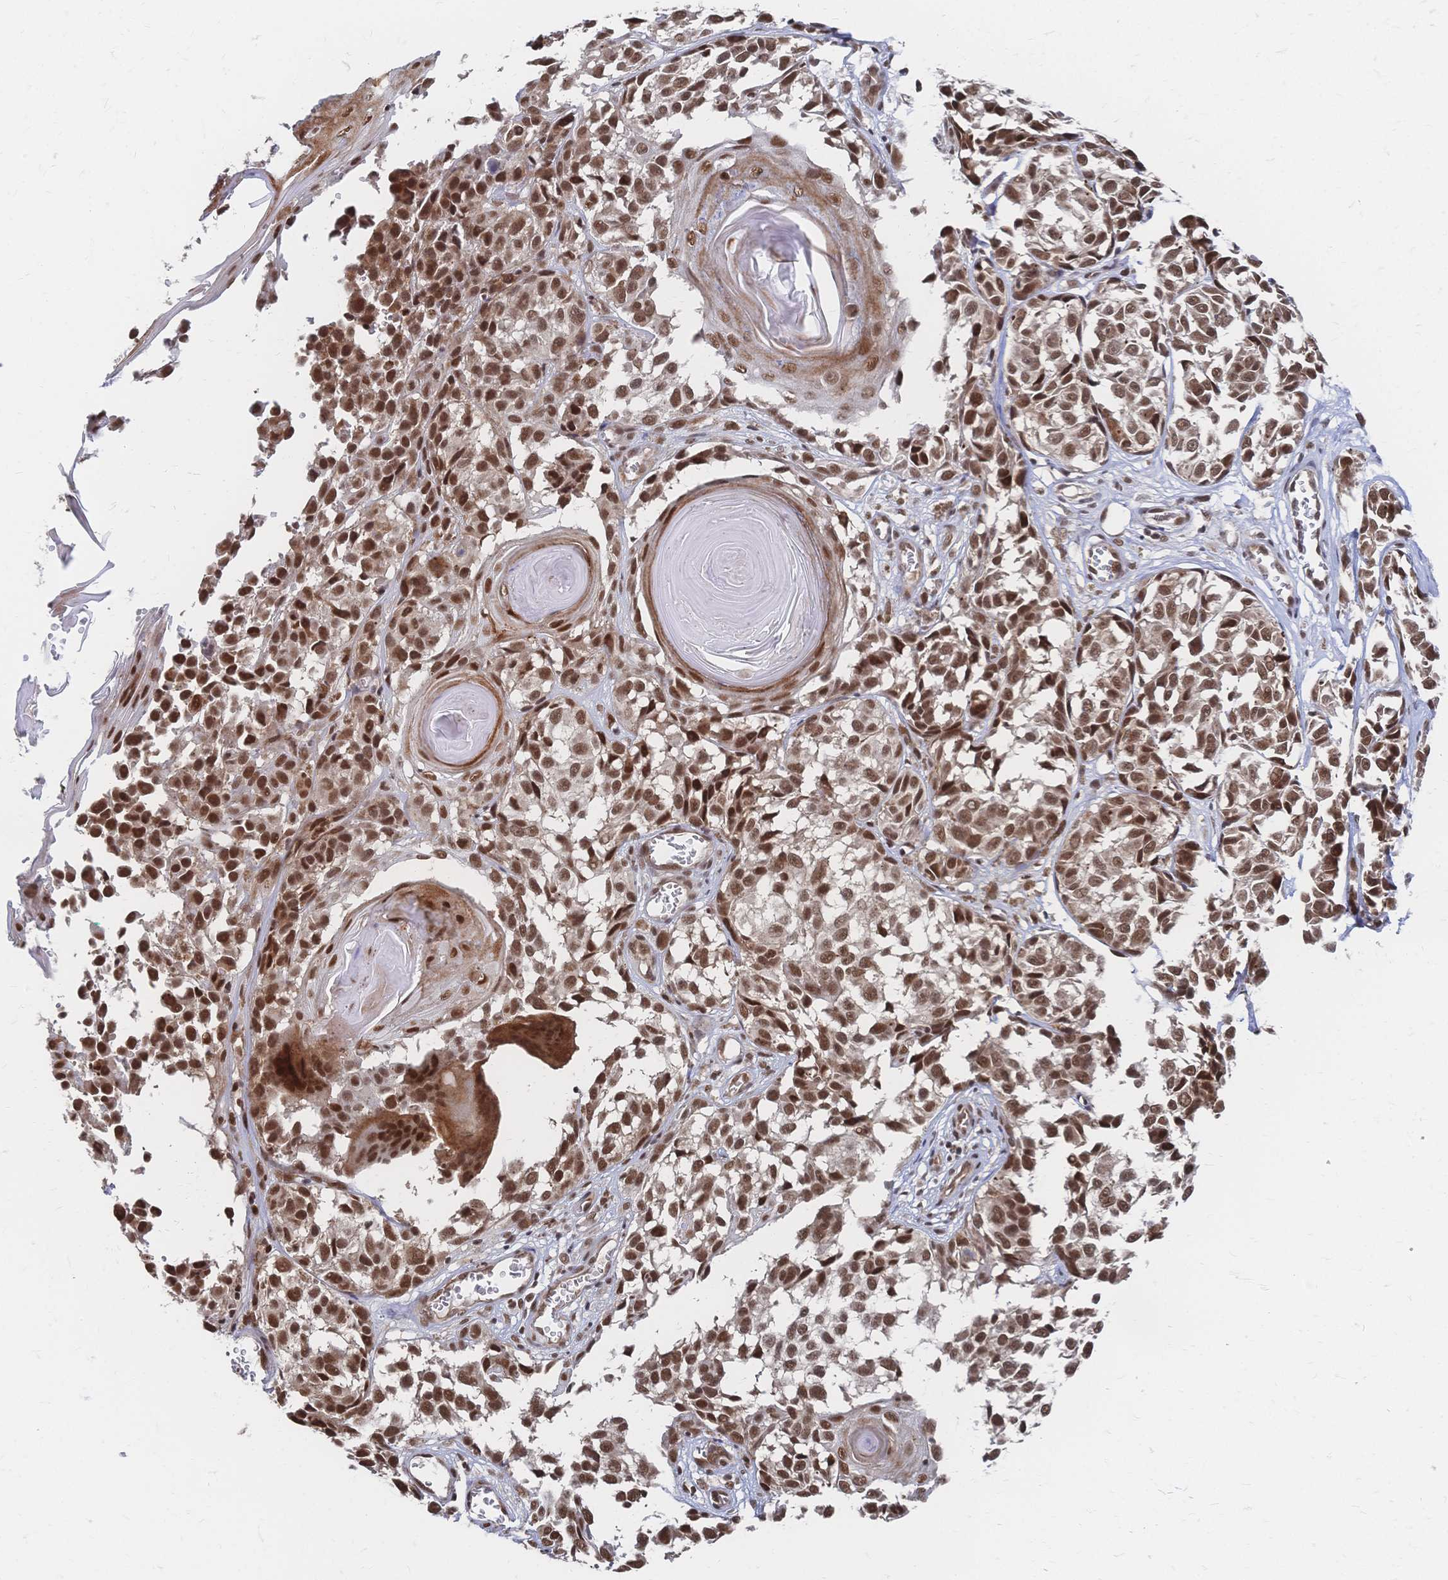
{"staining": {"intensity": "moderate", "quantity": ">75%", "location": "nuclear"}, "tissue": "melanoma", "cell_type": "Tumor cells", "image_type": "cancer", "snomed": [{"axis": "morphology", "description": "Malignant melanoma, NOS"}, {"axis": "topography", "description": "Skin"}], "caption": "A medium amount of moderate nuclear staining is present in approximately >75% of tumor cells in melanoma tissue.", "gene": "NELFA", "patient": {"sex": "male", "age": 73}}